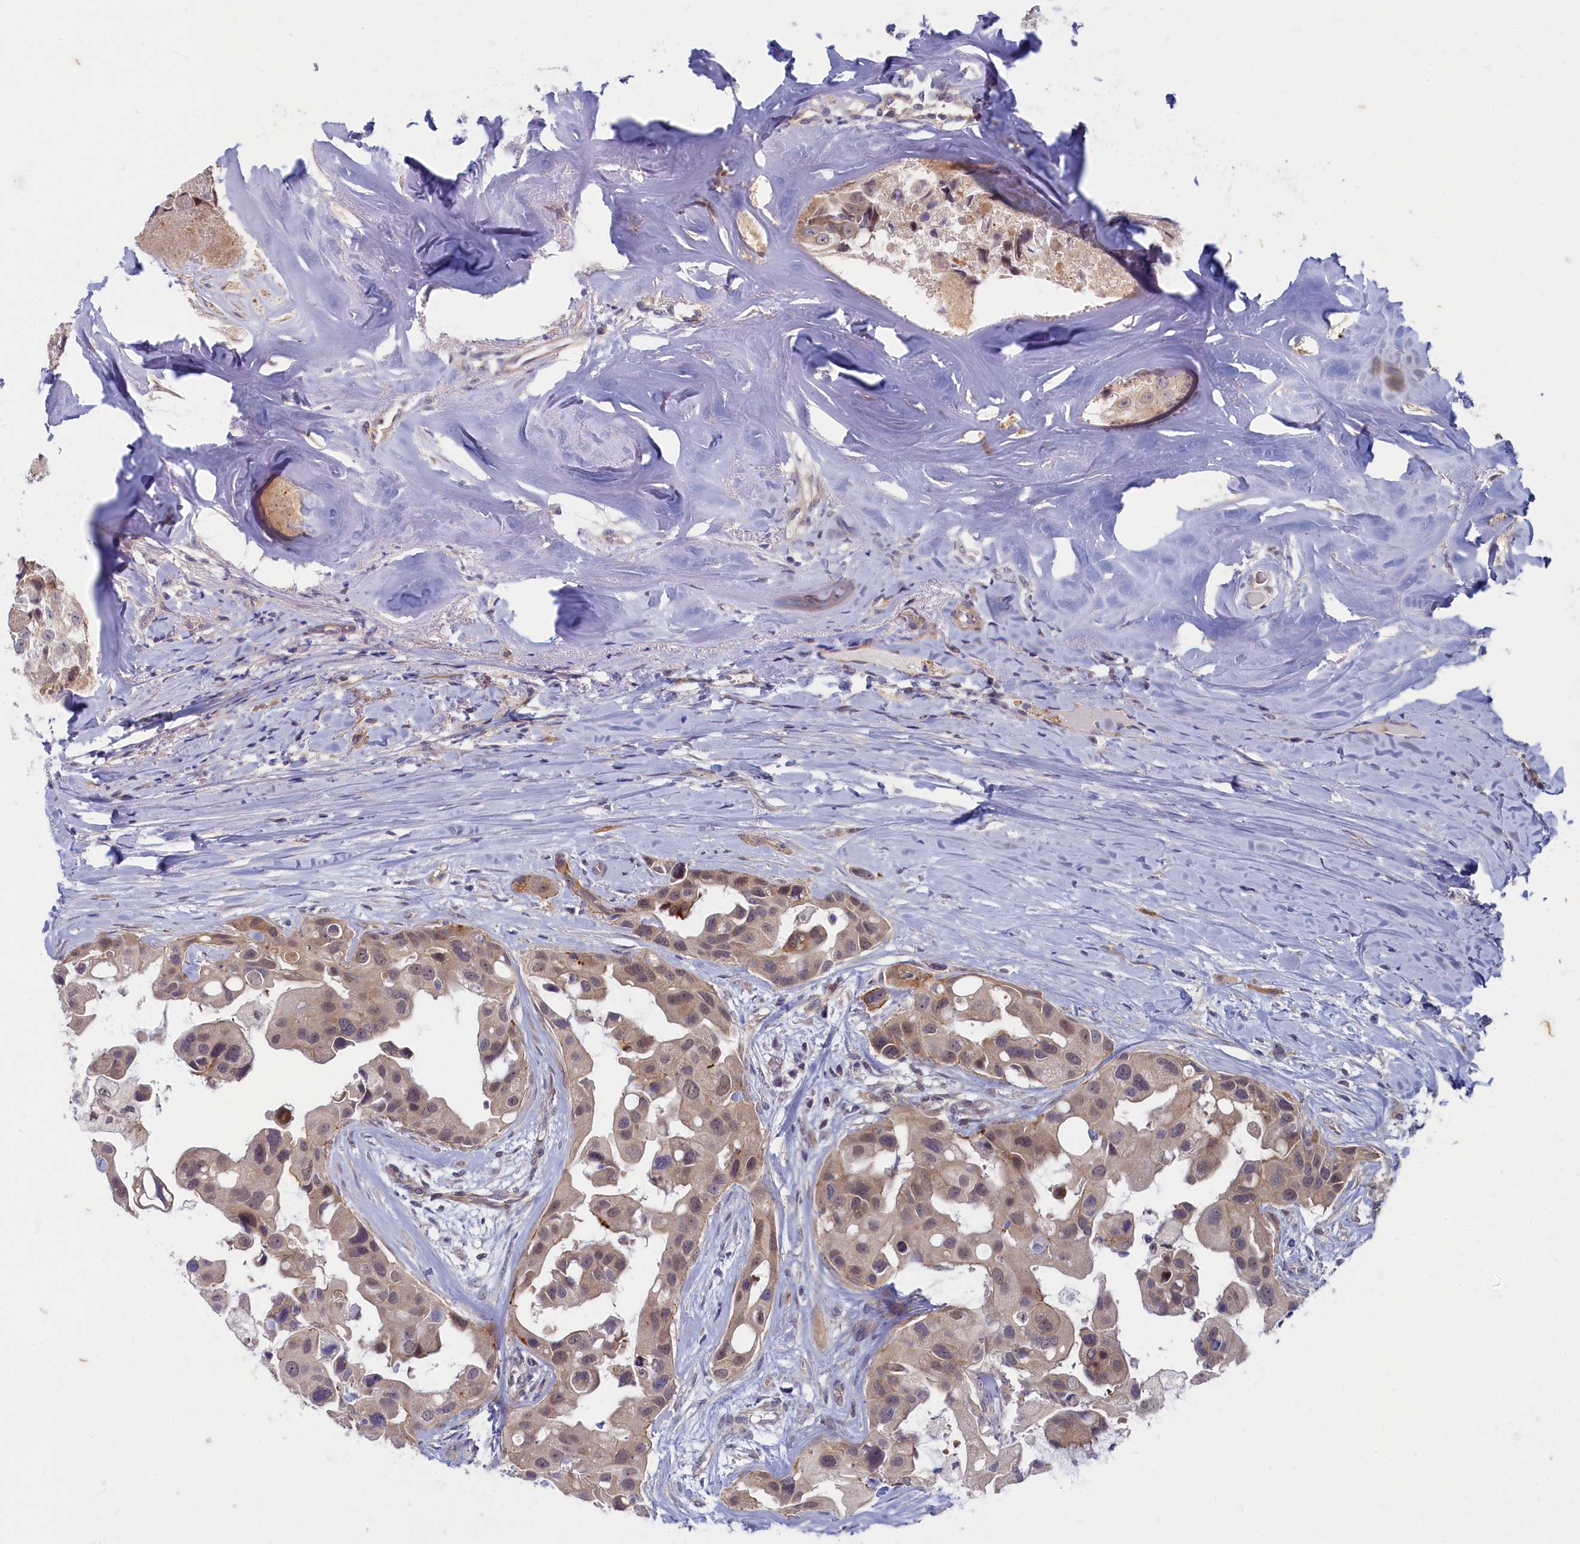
{"staining": {"intensity": "weak", "quantity": "<25%", "location": "nuclear"}, "tissue": "head and neck cancer", "cell_type": "Tumor cells", "image_type": "cancer", "snomed": [{"axis": "morphology", "description": "Adenocarcinoma, NOS"}, {"axis": "morphology", "description": "Adenocarcinoma, metastatic, NOS"}, {"axis": "topography", "description": "Head-Neck"}], "caption": "Tumor cells show no significant positivity in adenocarcinoma (head and neck).", "gene": "WDR59", "patient": {"sex": "male", "age": 75}}